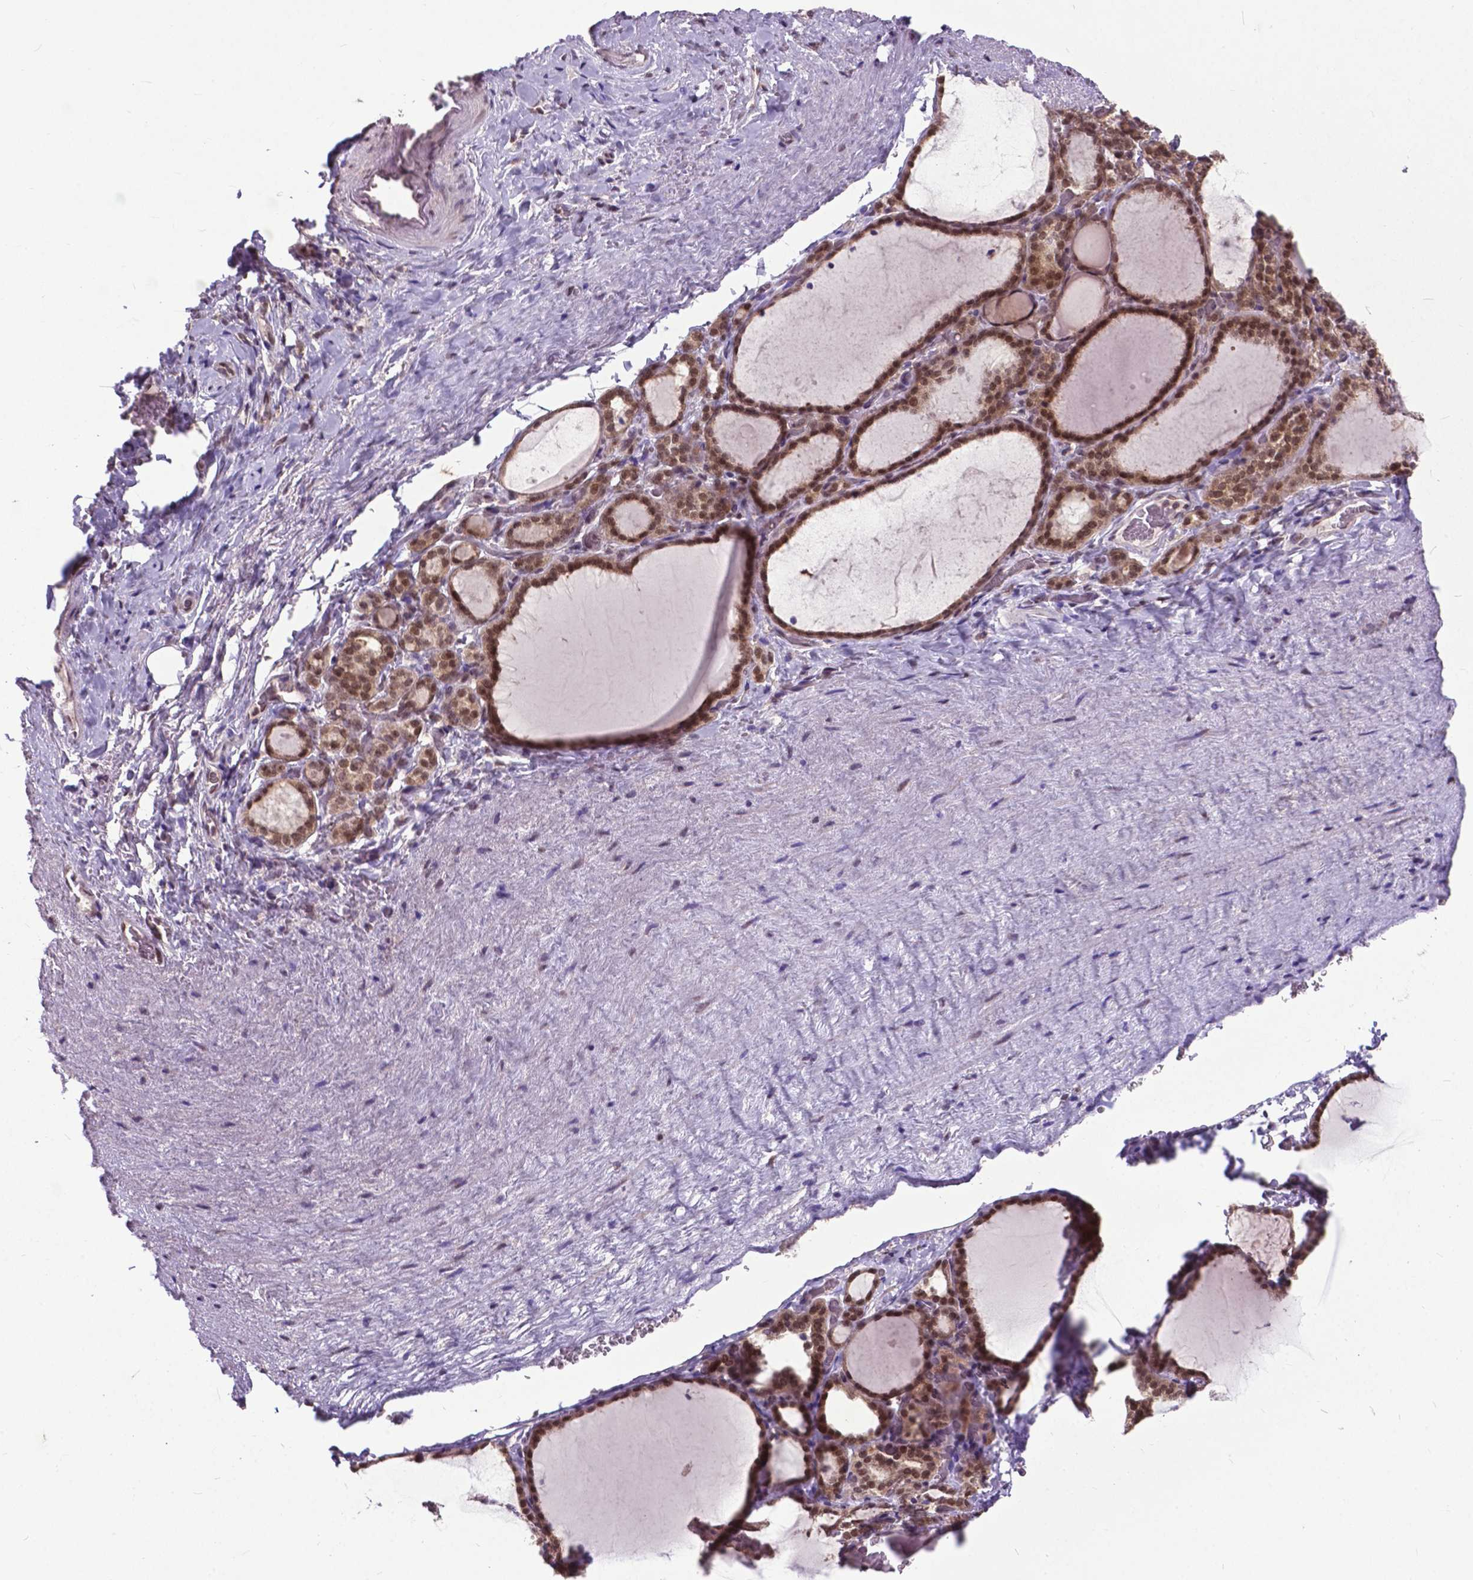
{"staining": {"intensity": "moderate", "quantity": ">75%", "location": "nuclear"}, "tissue": "thyroid gland", "cell_type": "Glandular cells", "image_type": "normal", "snomed": [{"axis": "morphology", "description": "Normal tissue, NOS"}, {"axis": "topography", "description": "Thyroid gland"}], "caption": "Protein staining demonstrates moderate nuclear positivity in about >75% of glandular cells in benign thyroid gland.", "gene": "FAF1", "patient": {"sex": "female", "age": 22}}